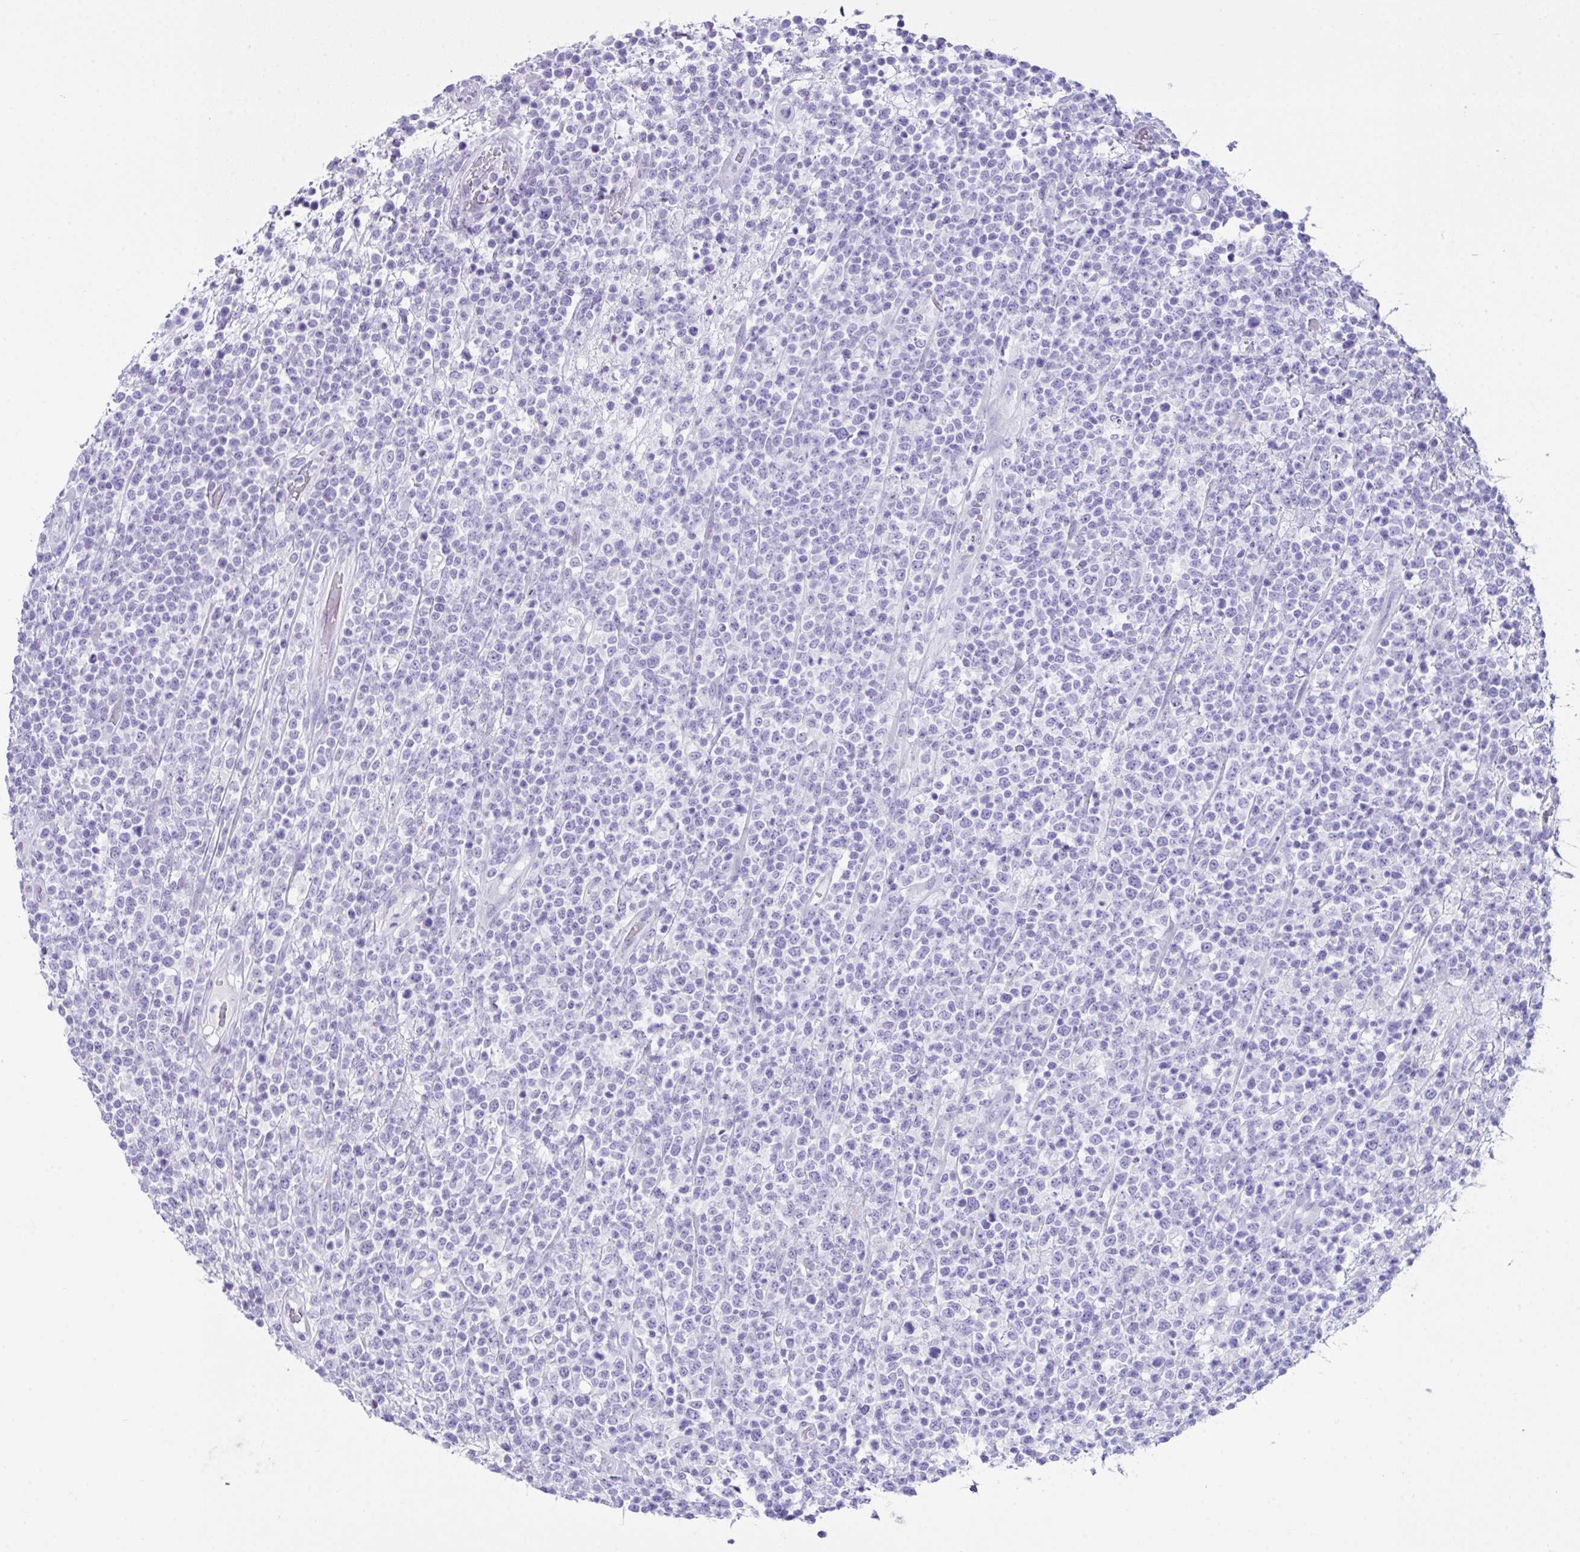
{"staining": {"intensity": "negative", "quantity": "none", "location": "none"}, "tissue": "lymphoma", "cell_type": "Tumor cells", "image_type": "cancer", "snomed": [{"axis": "morphology", "description": "Malignant lymphoma, non-Hodgkin's type, High grade"}, {"axis": "topography", "description": "Colon"}], "caption": "High magnification brightfield microscopy of lymphoma stained with DAB (3,3'-diaminobenzidine) (brown) and counterstained with hematoxylin (blue): tumor cells show no significant staining.", "gene": "LGALS4", "patient": {"sex": "female", "age": 53}}